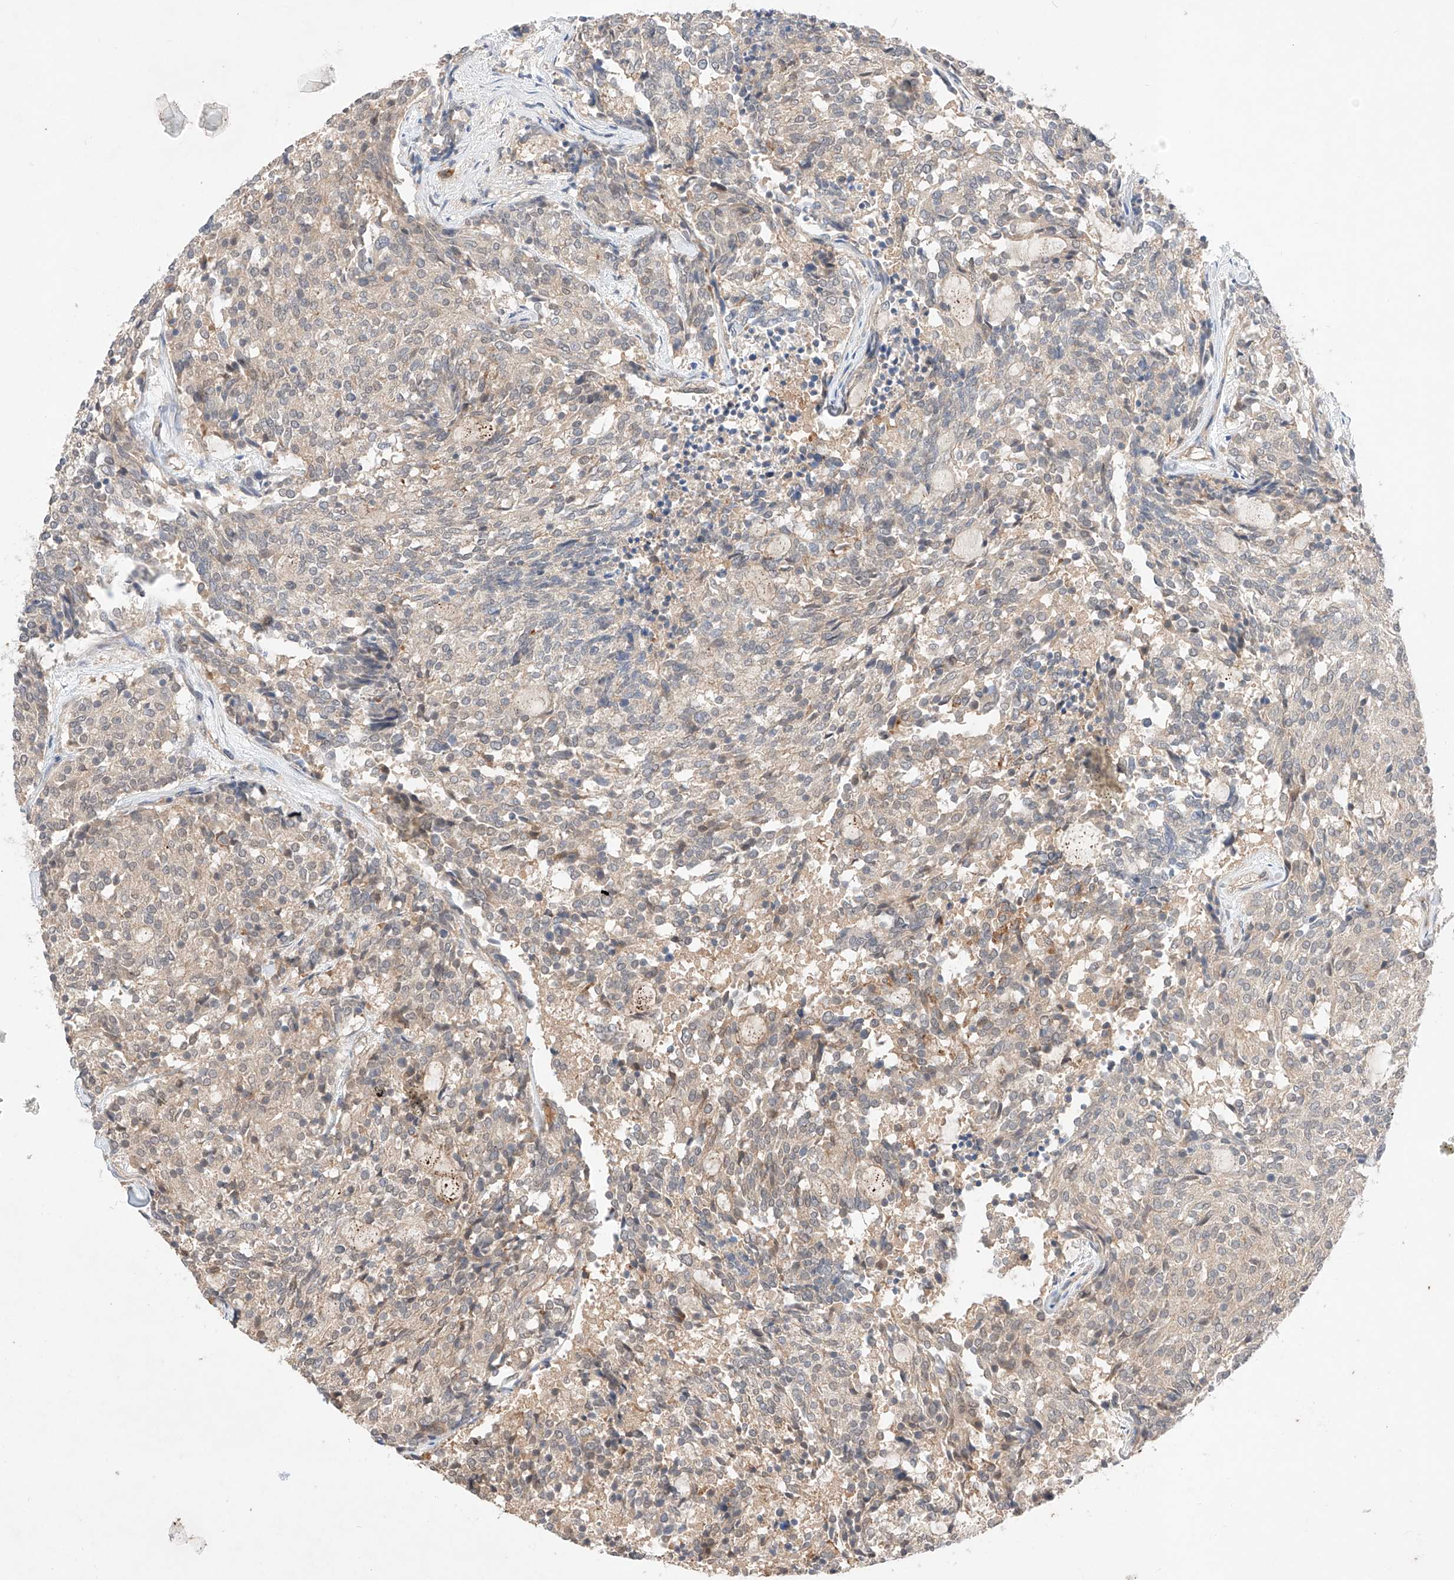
{"staining": {"intensity": "weak", "quantity": "<25%", "location": "cytoplasmic/membranous"}, "tissue": "carcinoid", "cell_type": "Tumor cells", "image_type": "cancer", "snomed": [{"axis": "morphology", "description": "Carcinoid, malignant, NOS"}, {"axis": "topography", "description": "Pancreas"}], "caption": "The micrograph demonstrates no significant positivity in tumor cells of carcinoid.", "gene": "ZNF124", "patient": {"sex": "female", "age": 54}}